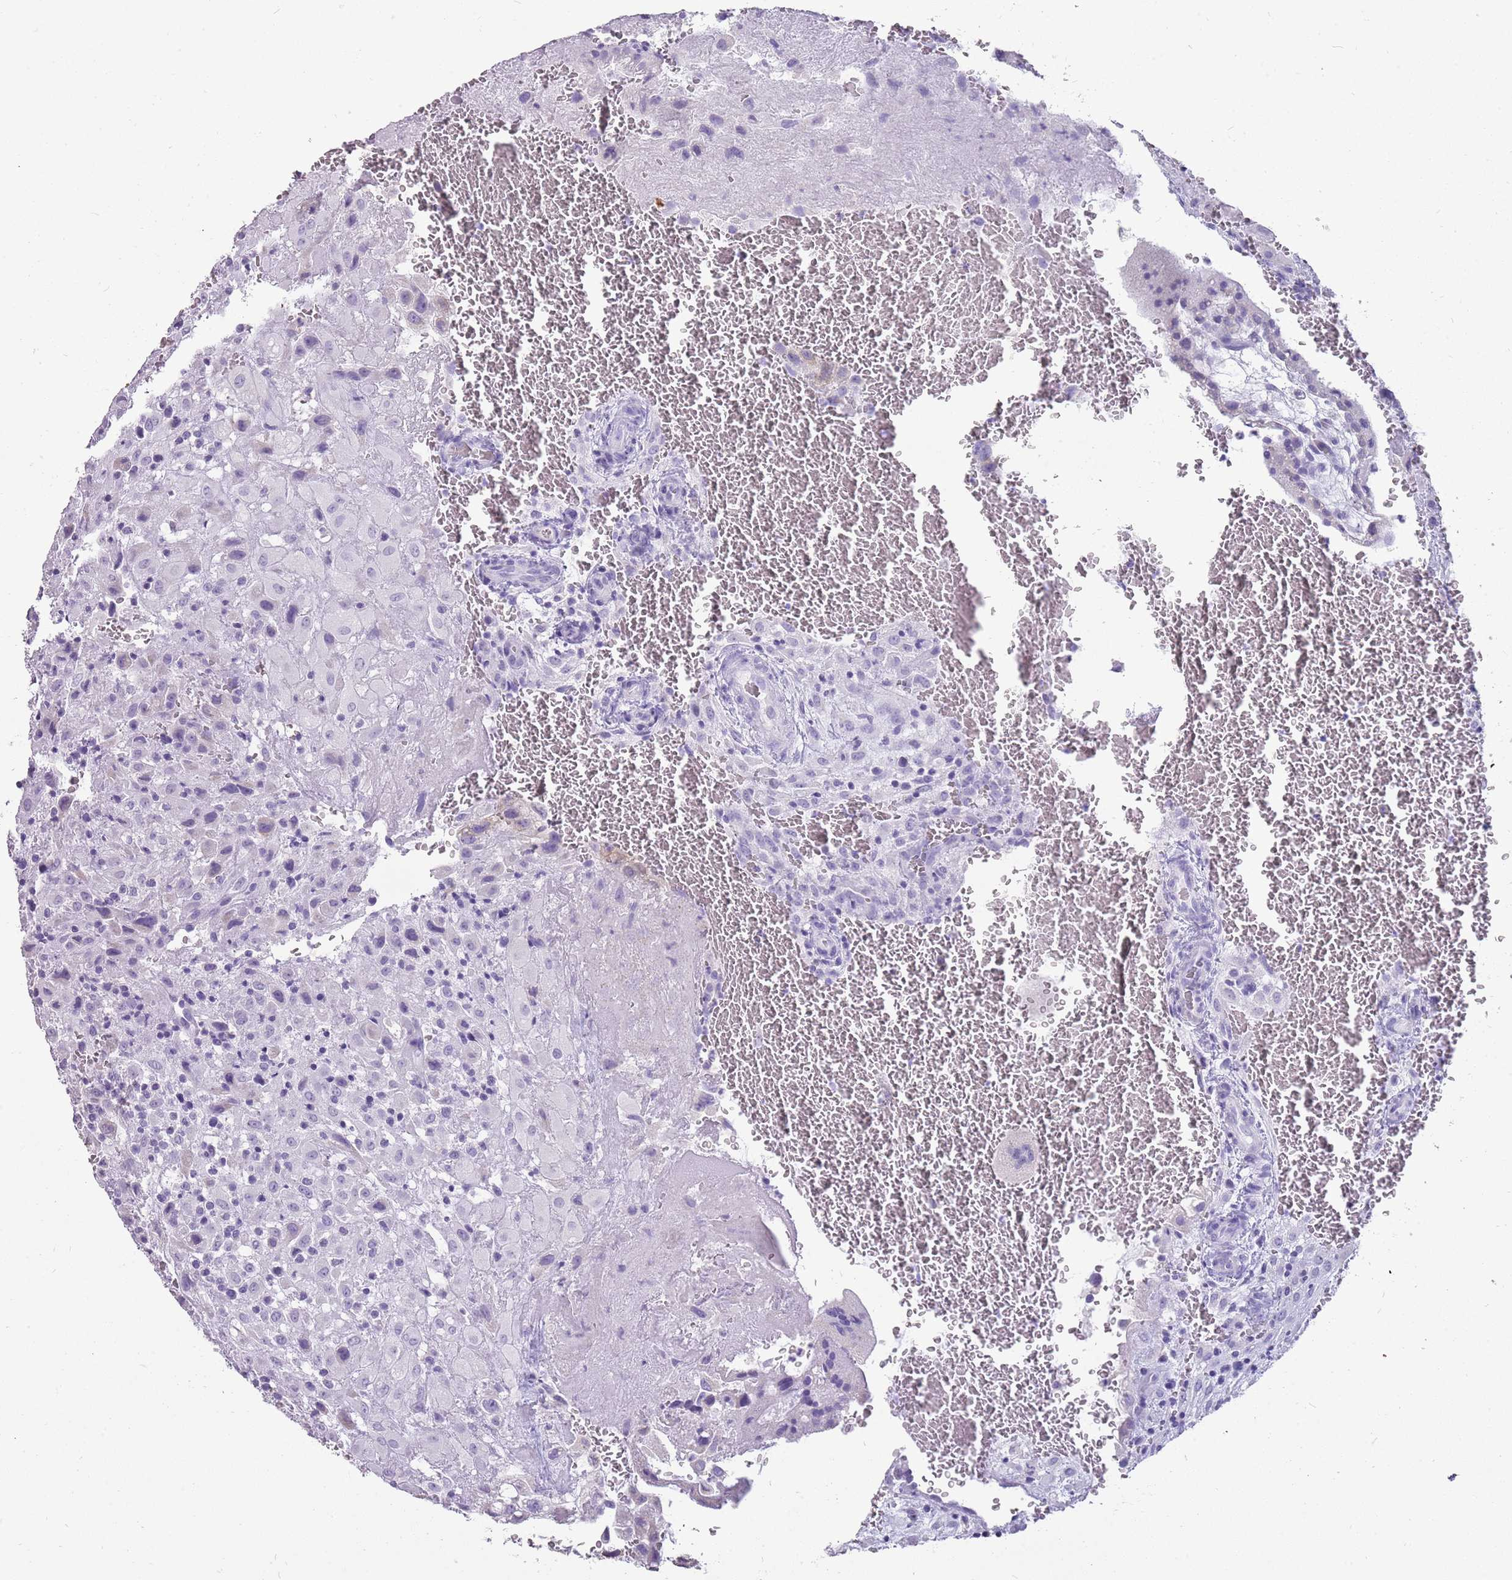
{"staining": {"intensity": "negative", "quantity": "none", "location": "none"}, "tissue": "placenta", "cell_type": "Decidual cells", "image_type": "normal", "snomed": [{"axis": "morphology", "description": "Normal tissue, NOS"}, {"axis": "topography", "description": "Placenta"}], "caption": "The histopathology image shows no staining of decidual cells in benign placenta.", "gene": "ENSG00000271254", "patient": {"sex": "female", "age": 35}}